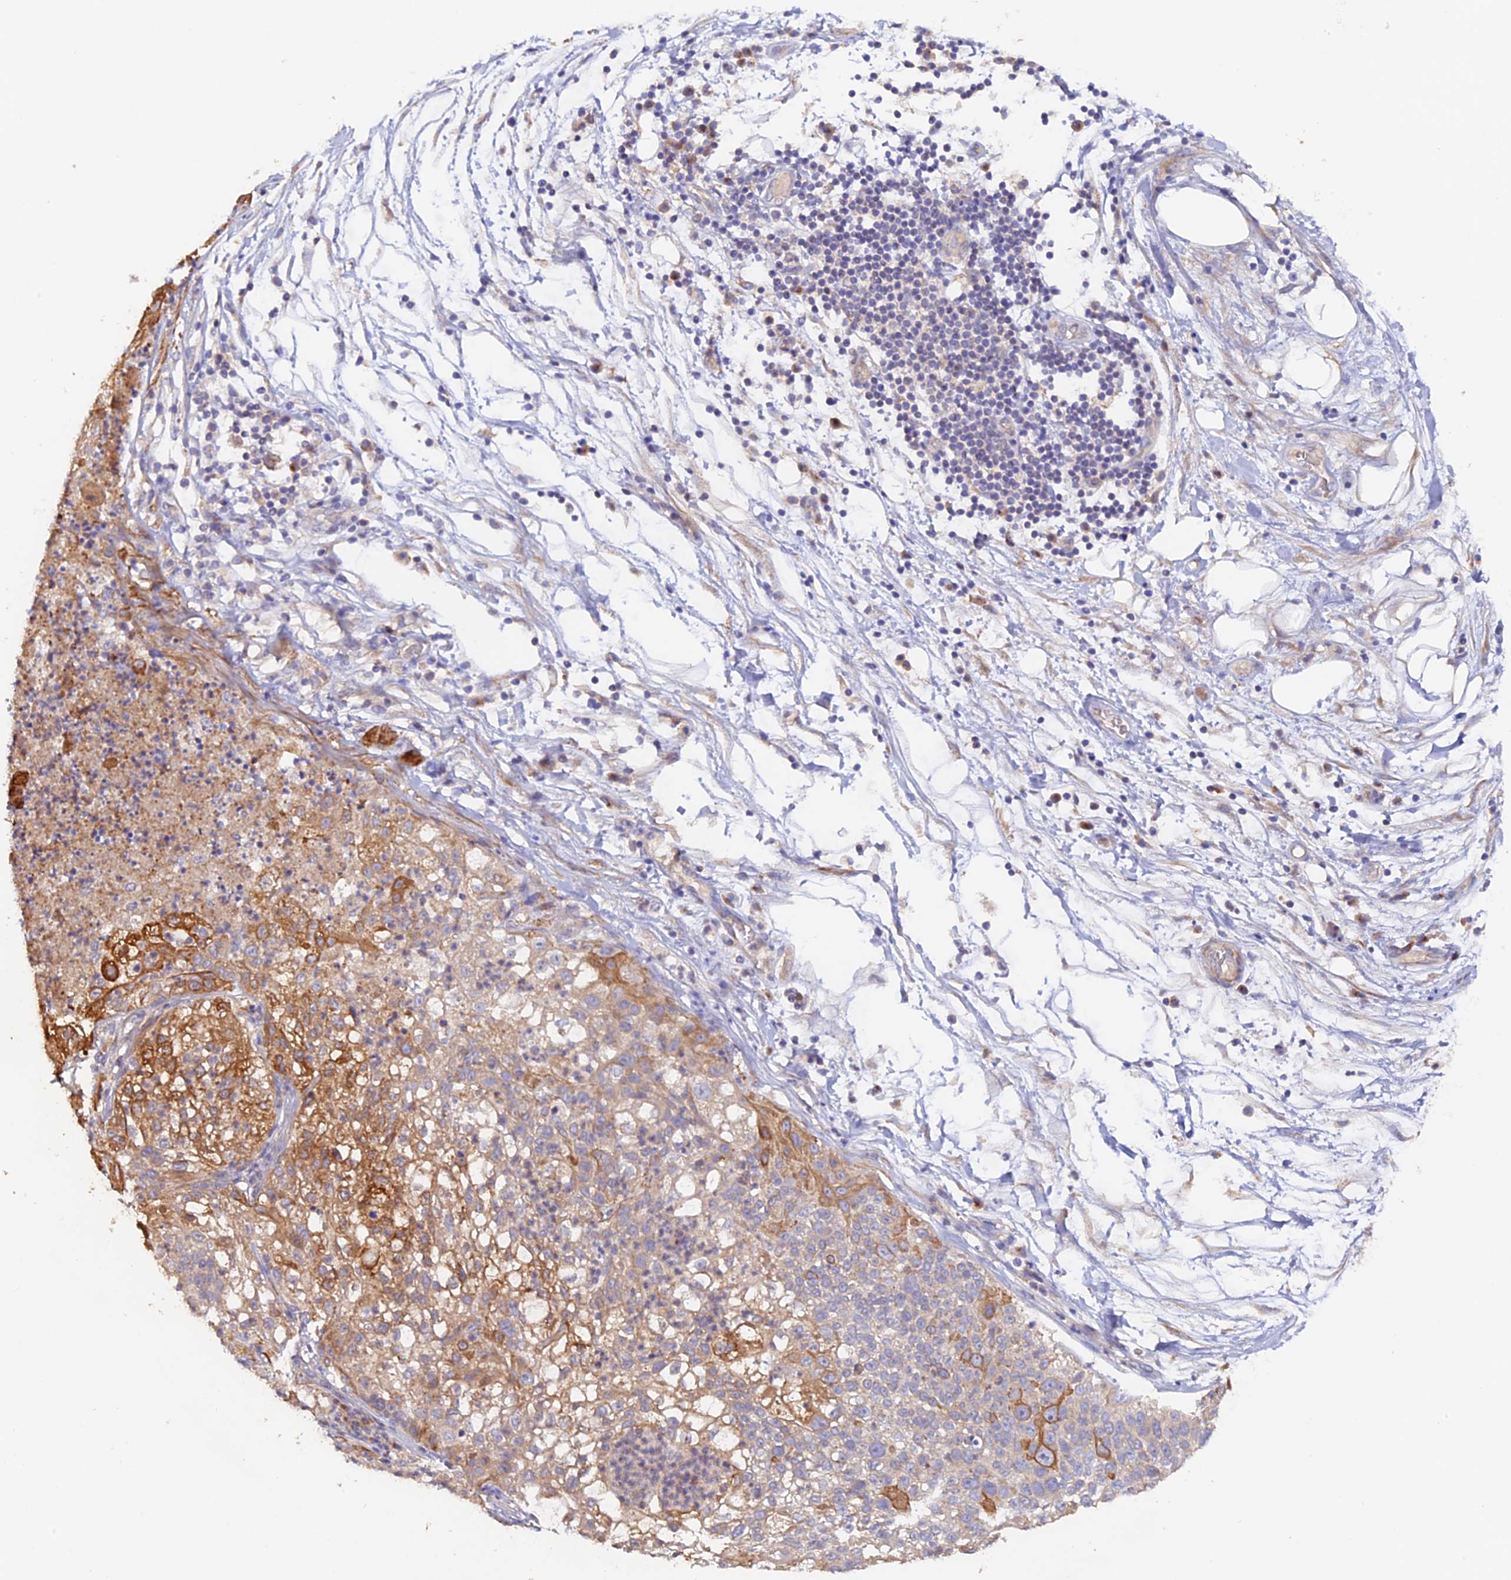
{"staining": {"intensity": "moderate", "quantity": ">75%", "location": "cytoplasmic/membranous"}, "tissue": "lung cancer", "cell_type": "Tumor cells", "image_type": "cancer", "snomed": [{"axis": "morphology", "description": "Inflammation, NOS"}, {"axis": "morphology", "description": "Squamous cell carcinoma, NOS"}, {"axis": "topography", "description": "Lymph node"}, {"axis": "topography", "description": "Soft tissue"}, {"axis": "topography", "description": "Lung"}], "caption": "The micrograph reveals a brown stain indicating the presence of a protein in the cytoplasmic/membranous of tumor cells in squamous cell carcinoma (lung).", "gene": "TANGO6", "patient": {"sex": "male", "age": 66}}